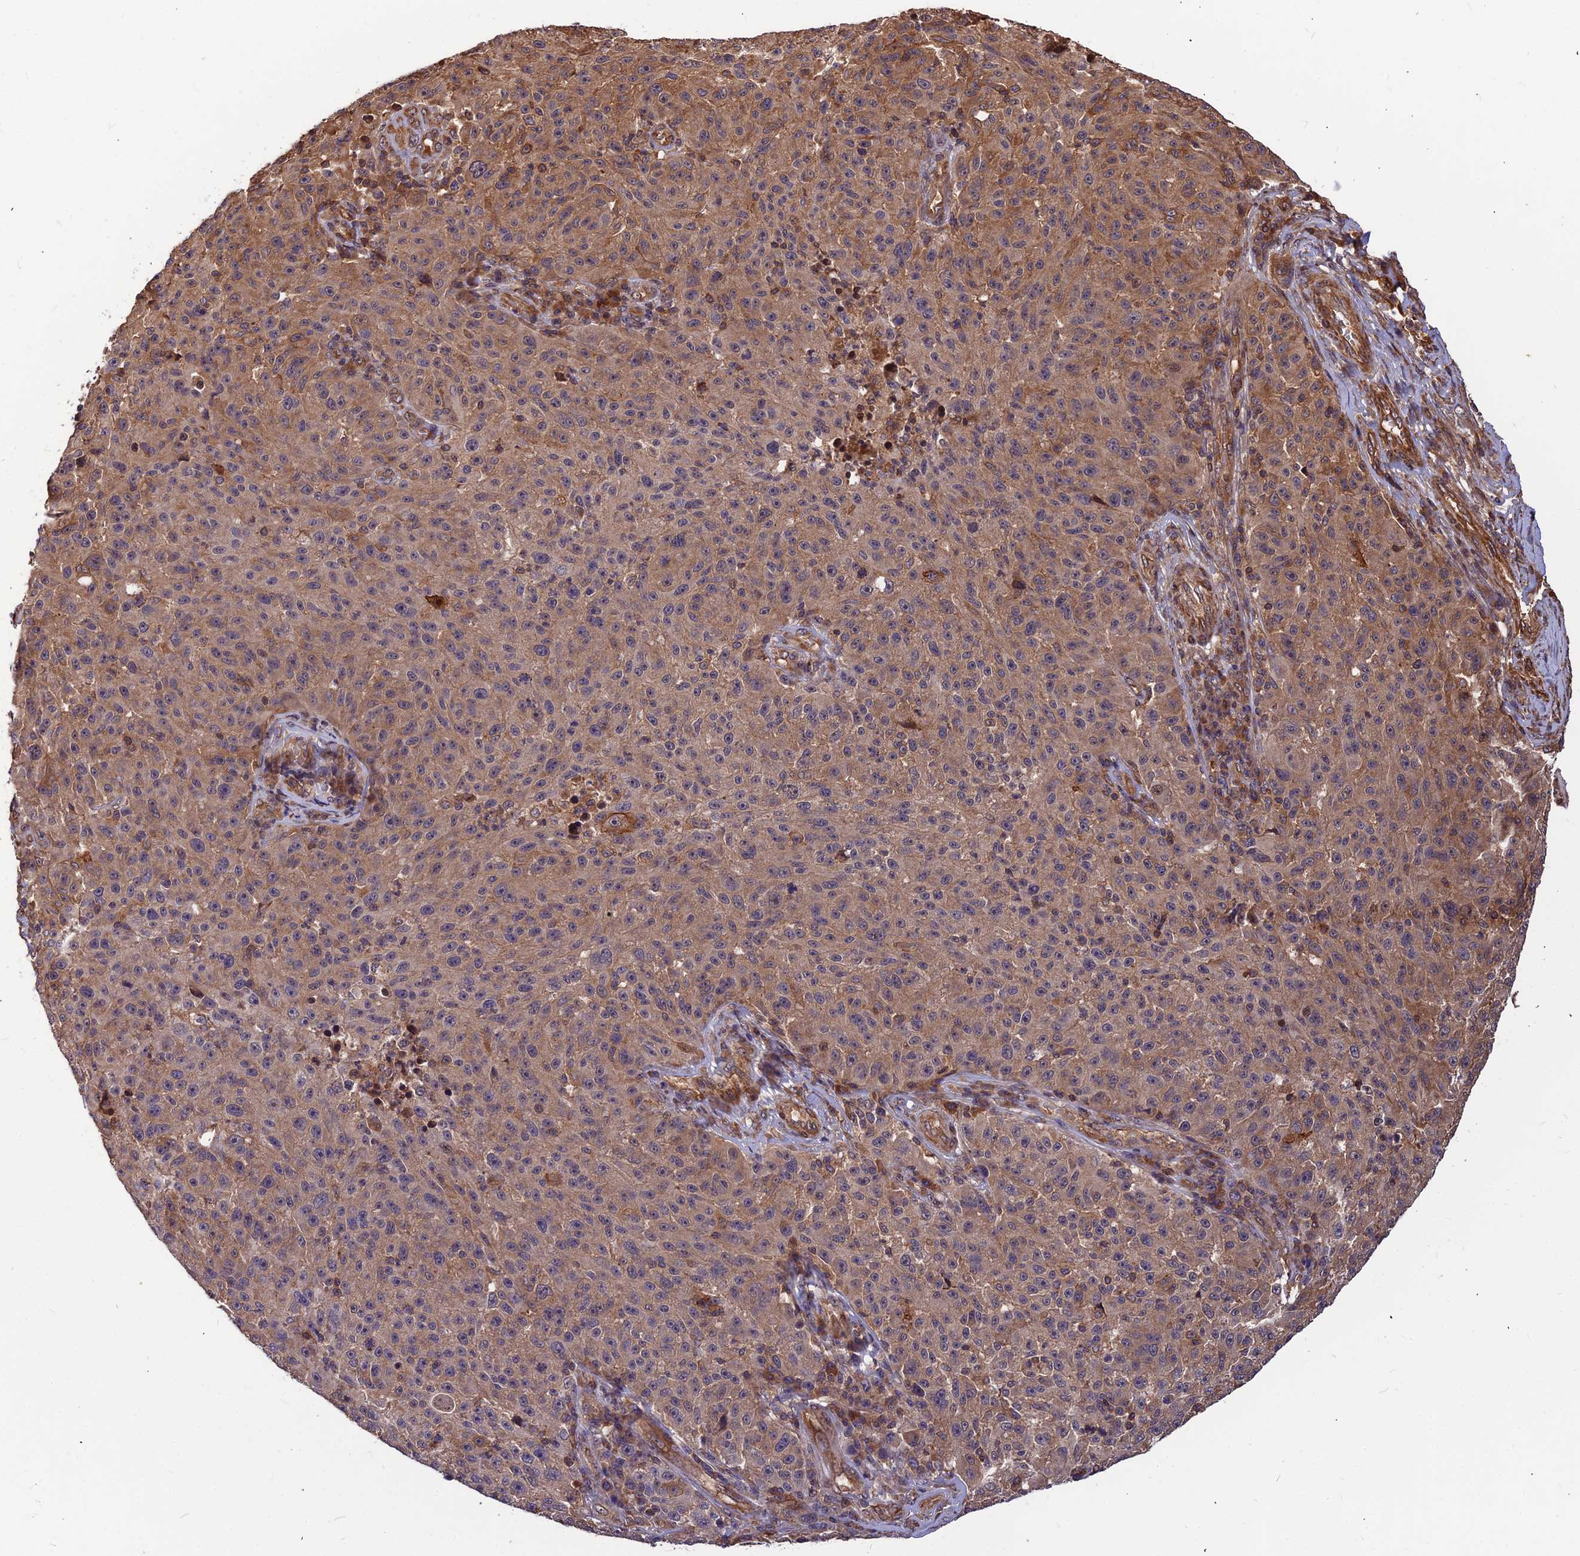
{"staining": {"intensity": "weak", "quantity": ">75%", "location": "cytoplasmic/membranous"}, "tissue": "melanoma", "cell_type": "Tumor cells", "image_type": "cancer", "snomed": [{"axis": "morphology", "description": "Malignant melanoma, NOS"}, {"axis": "topography", "description": "Skin"}], "caption": "This micrograph displays IHC staining of human malignant melanoma, with low weak cytoplasmic/membranous staining in approximately >75% of tumor cells.", "gene": "ZNF467", "patient": {"sex": "male", "age": 53}}